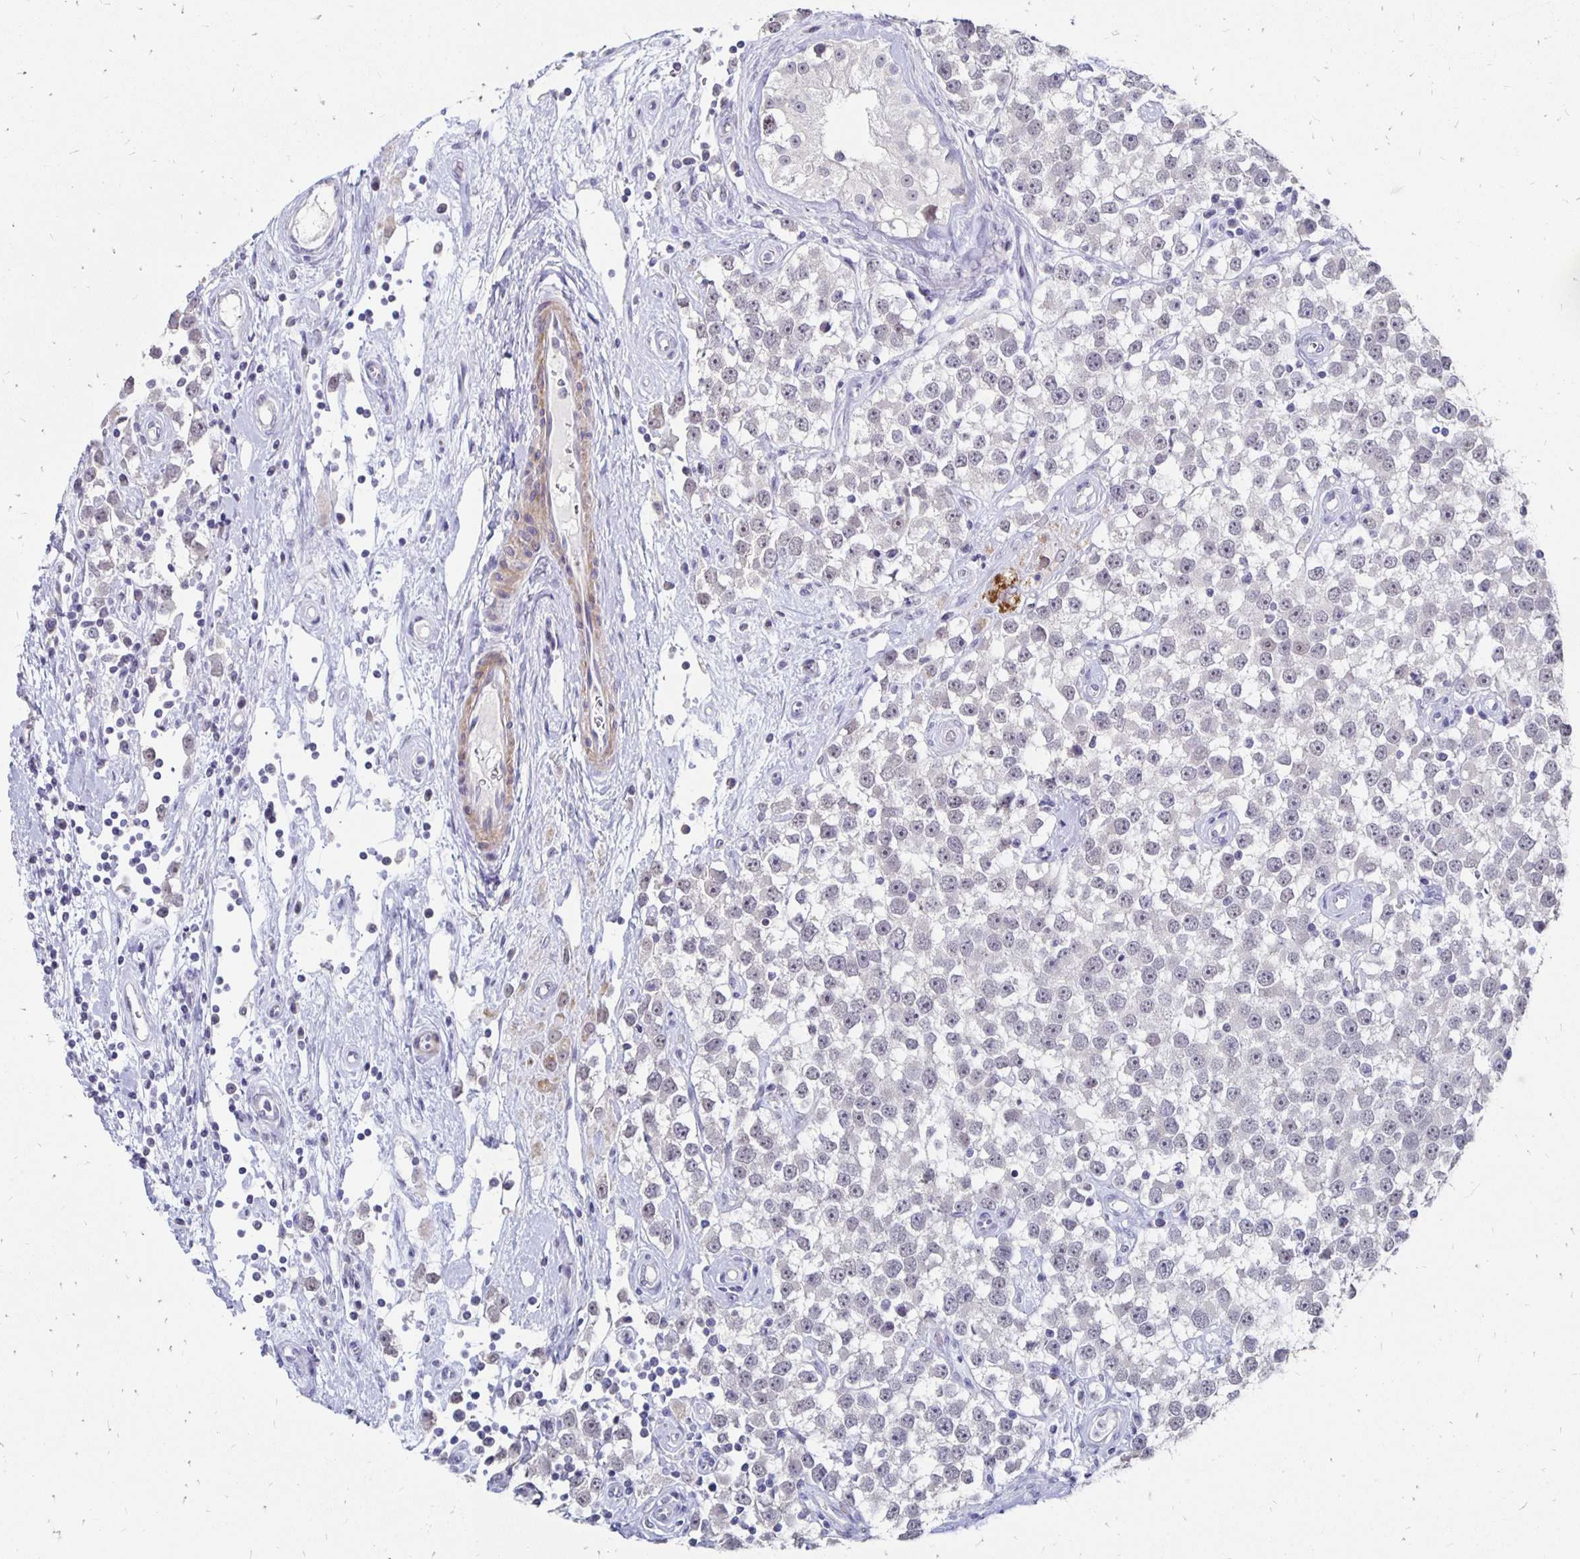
{"staining": {"intensity": "negative", "quantity": "none", "location": "none"}, "tissue": "testis cancer", "cell_type": "Tumor cells", "image_type": "cancer", "snomed": [{"axis": "morphology", "description": "Seminoma, NOS"}, {"axis": "topography", "description": "Testis"}], "caption": "Human testis cancer stained for a protein using IHC shows no staining in tumor cells.", "gene": "ATOSB", "patient": {"sex": "male", "age": 34}}